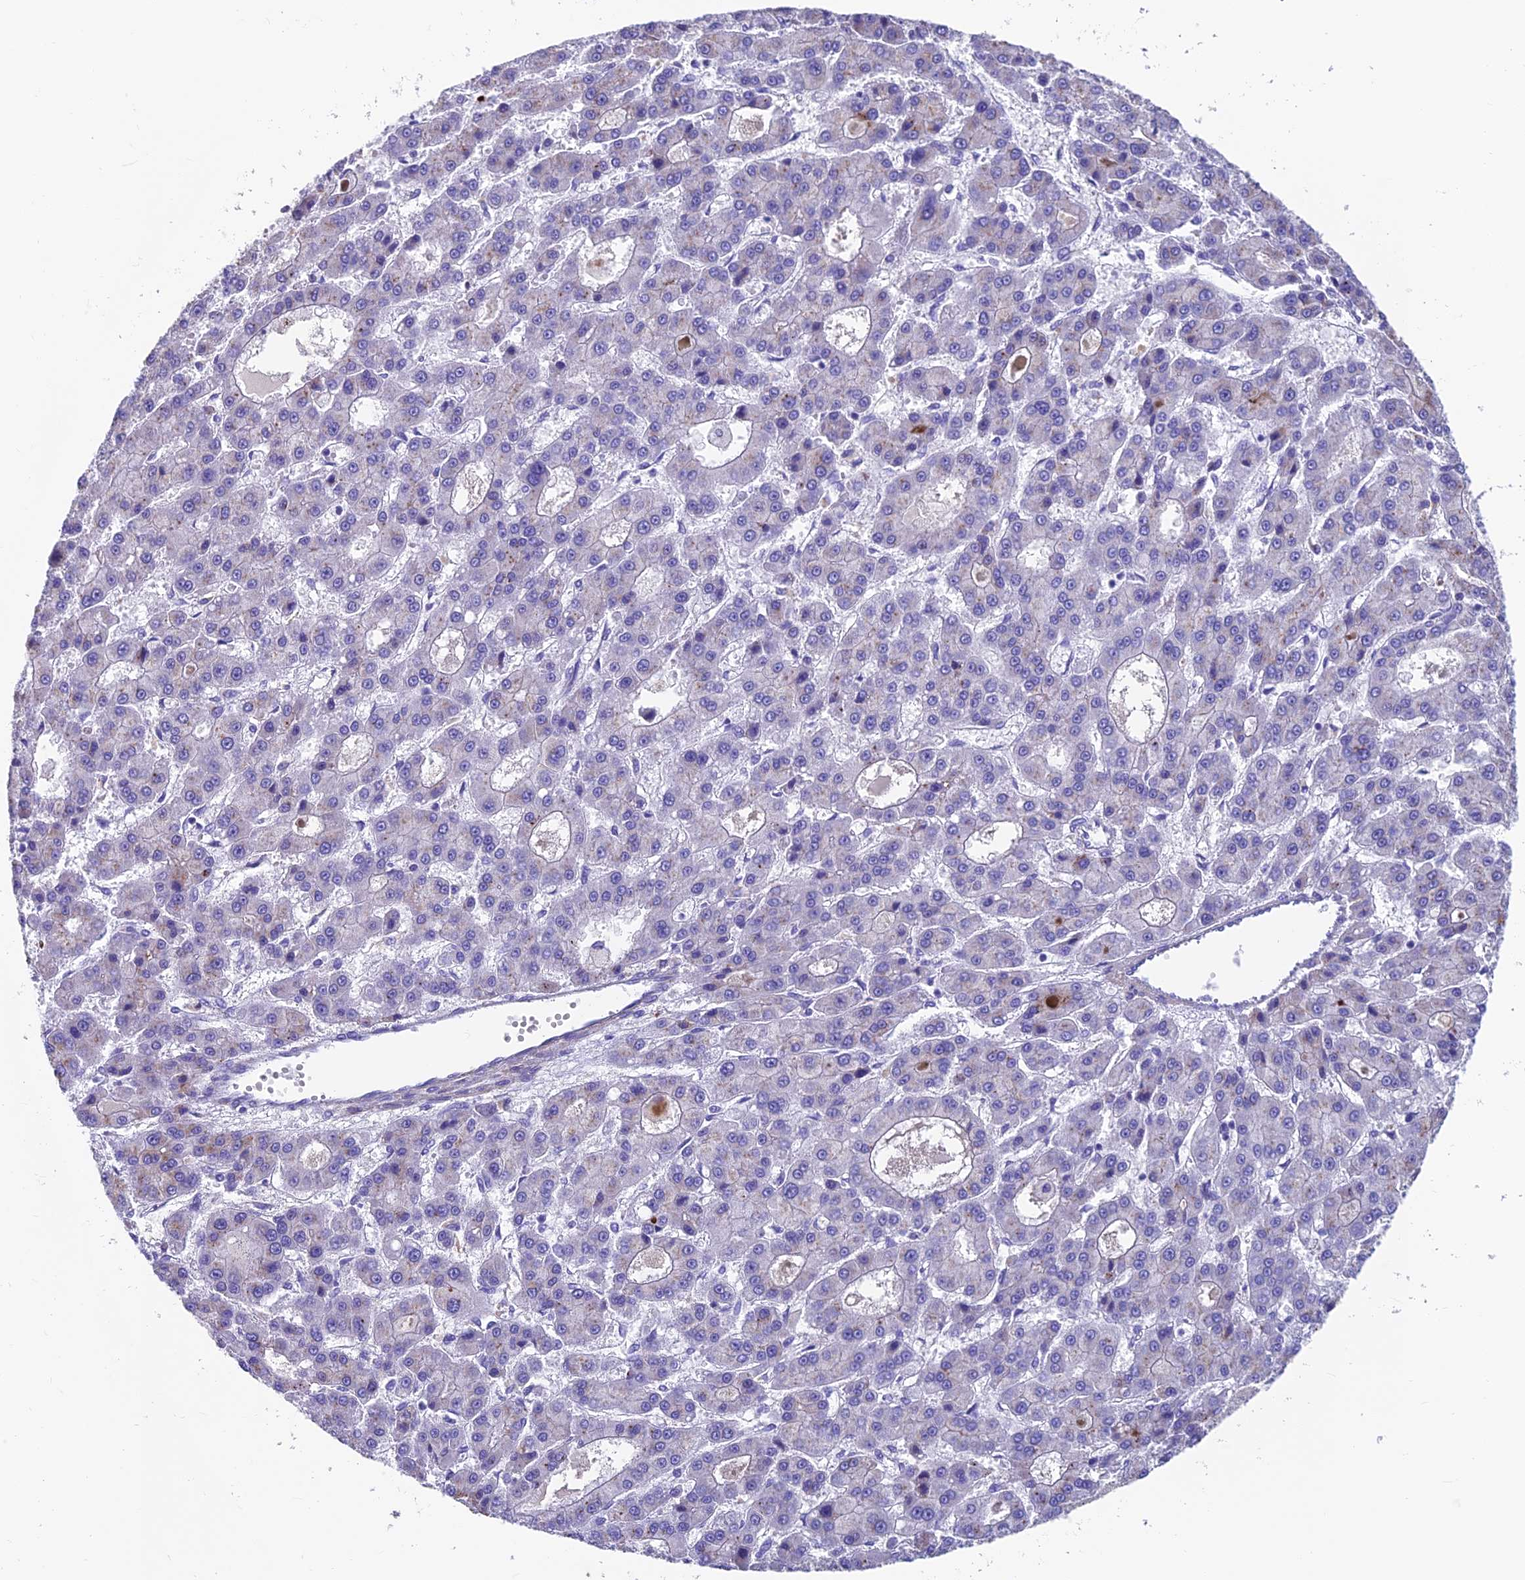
{"staining": {"intensity": "negative", "quantity": "none", "location": "none"}, "tissue": "liver cancer", "cell_type": "Tumor cells", "image_type": "cancer", "snomed": [{"axis": "morphology", "description": "Carcinoma, Hepatocellular, NOS"}, {"axis": "topography", "description": "Liver"}], "caption": "Immunohistochemical staining of hepatocellular carcinoma (liver) displays no significant positivity in tumor cells.", "gene": "GNG11", "patient": {"sex": "male", "age": 70}}